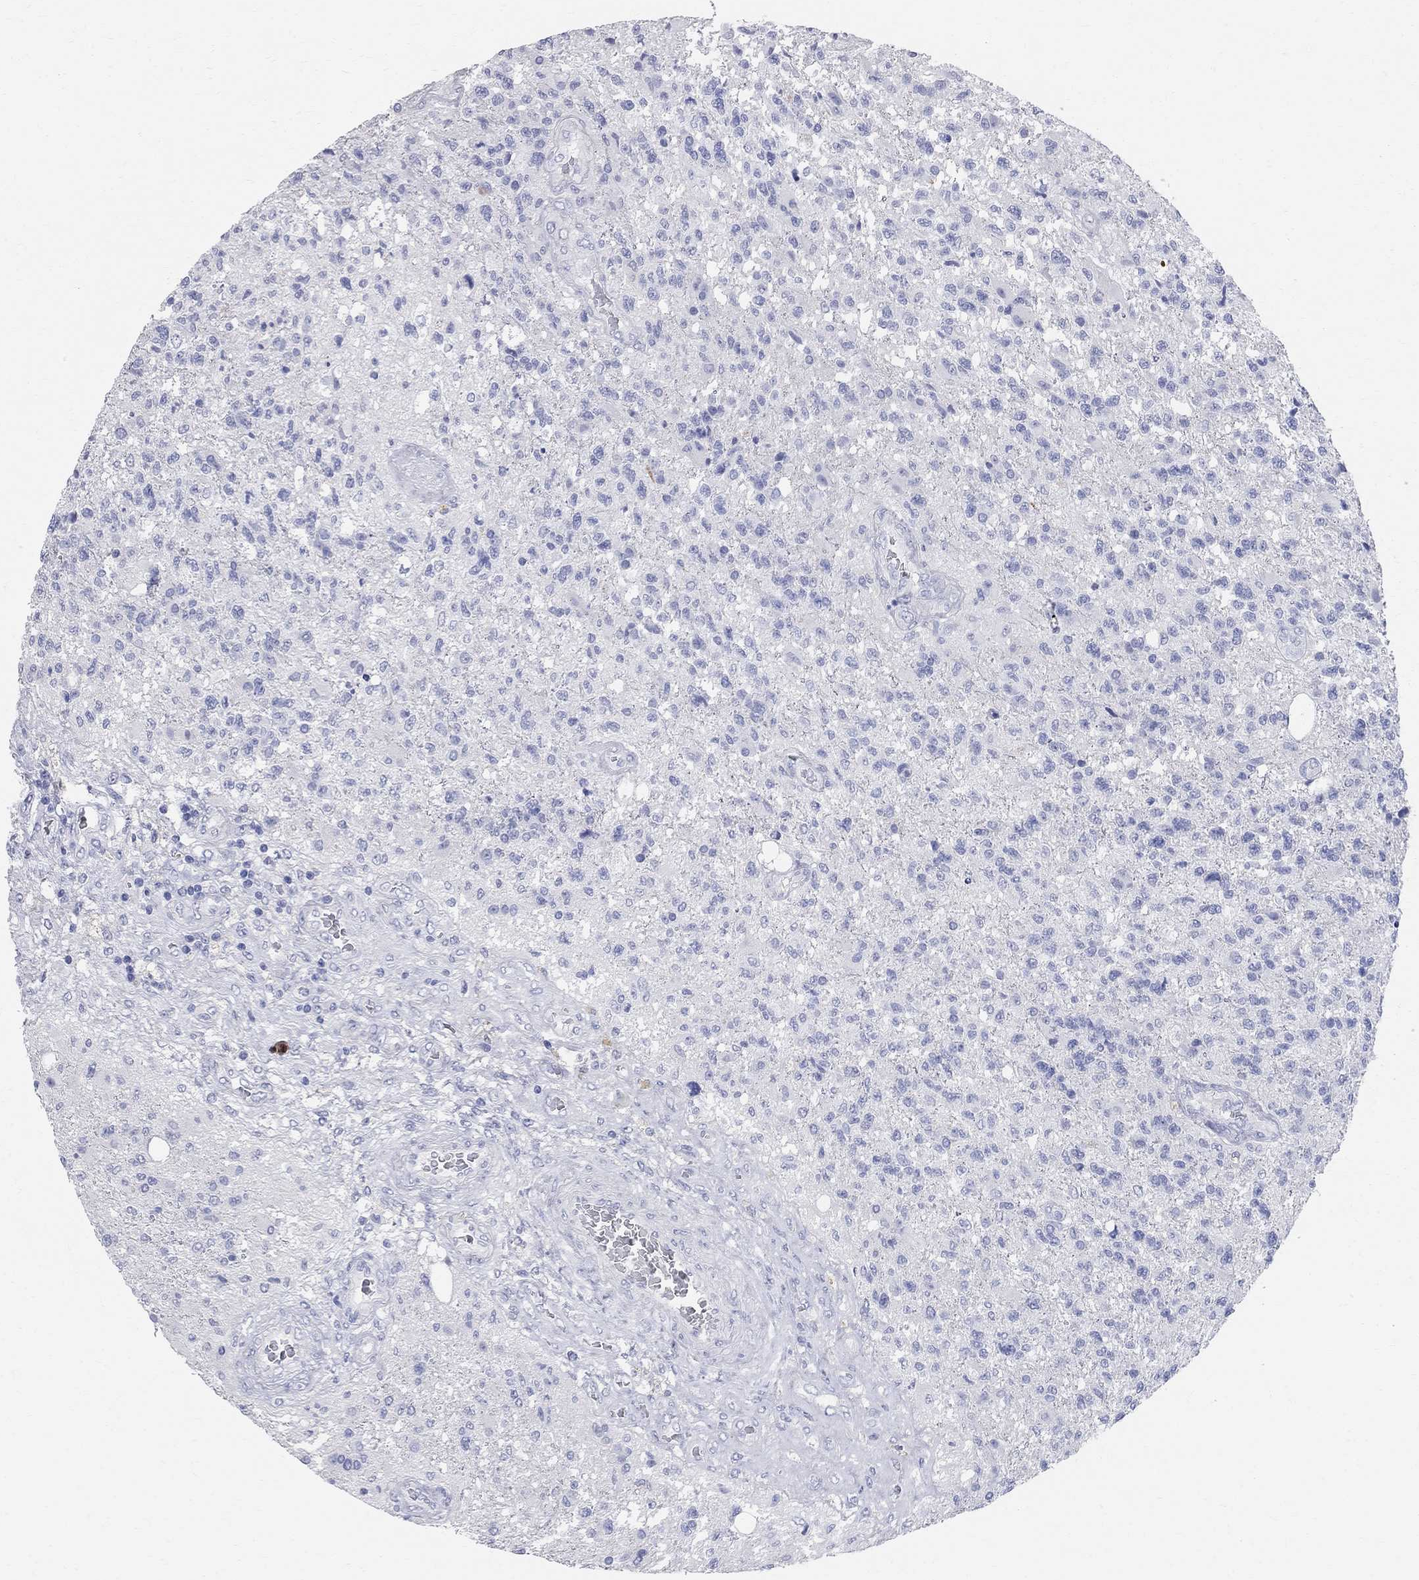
{"staining": {"intensity": "negative", "quantity": "none", "location": "none"}, "tissue": "glioma", "cell_type": "Tumor cells", "image_type": "cancer", "snomed": [{"axis": "morphology", "description": "Glioma, malignant, High grade"}, {"axis": "topography", "description": "Brain"}], "caption": "There is no significant staining in tumor cells of malignant glioma (high-grade).", "gene": "AOX1", "patient": {"sex": "male", "age": 56}}